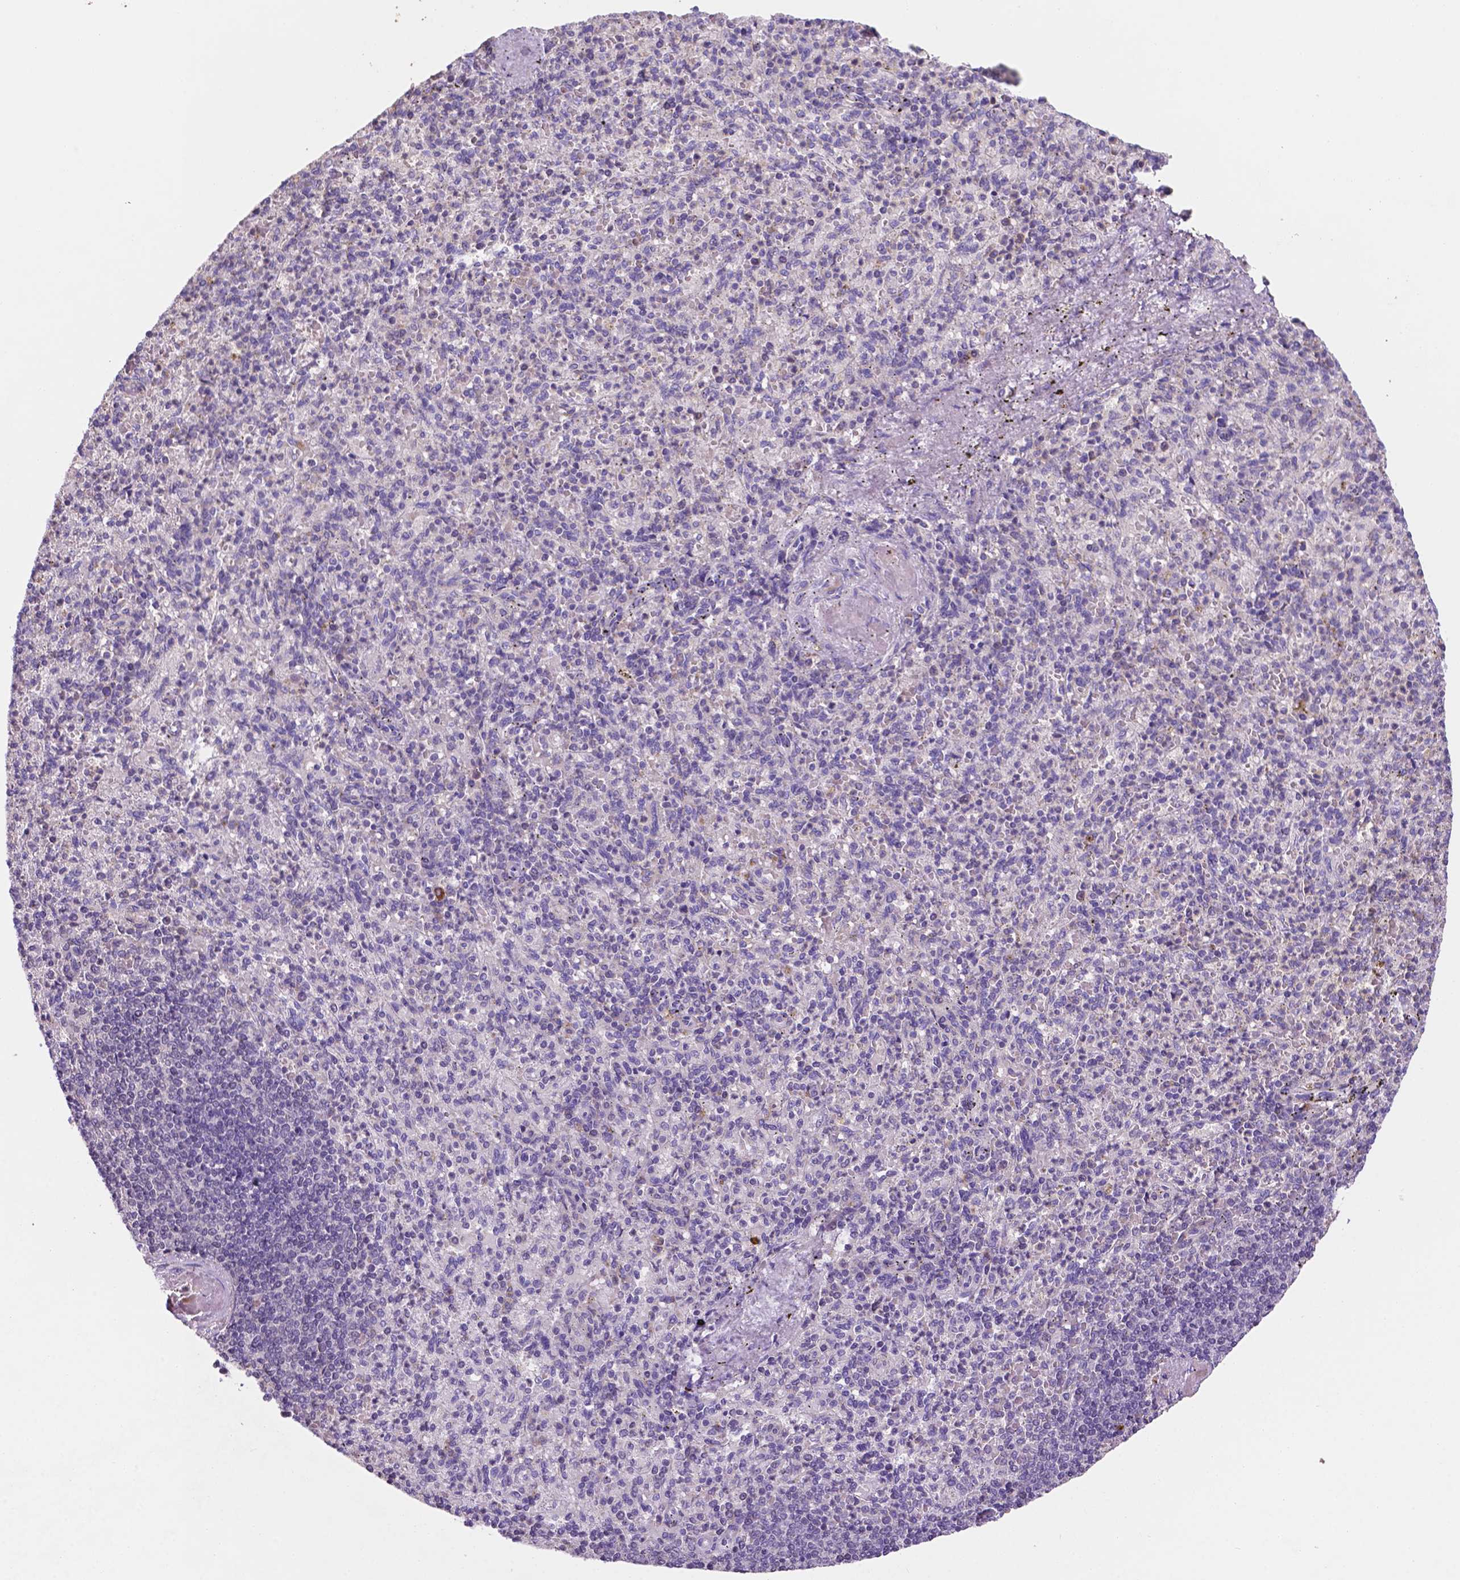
{"staining": {"intensity": "negative", "quantity": "none", "location": "none"}, "tissue": "spleen", "cell_type": "Cells in red pulp", "image_type": "normal", "snomed": [{"axis": "morphology", "description": "Normal tissue, NOS"}, {"axis": "topography", "description": "Spleen"}], "caption": "High magnification brightfield microscopy of unremarkable spleen stained with DAB (3,3'-diaminobenzidine) (brown) and counterstained with hematoxylin (blue): cells in red pulp show no significant staining. The staining is performed using DAB brown chromogen with nuclei counter-stained in using hematoxylin.", "gene": "MKRN2OS", "patient": {"sex": "female", "age": 74}}